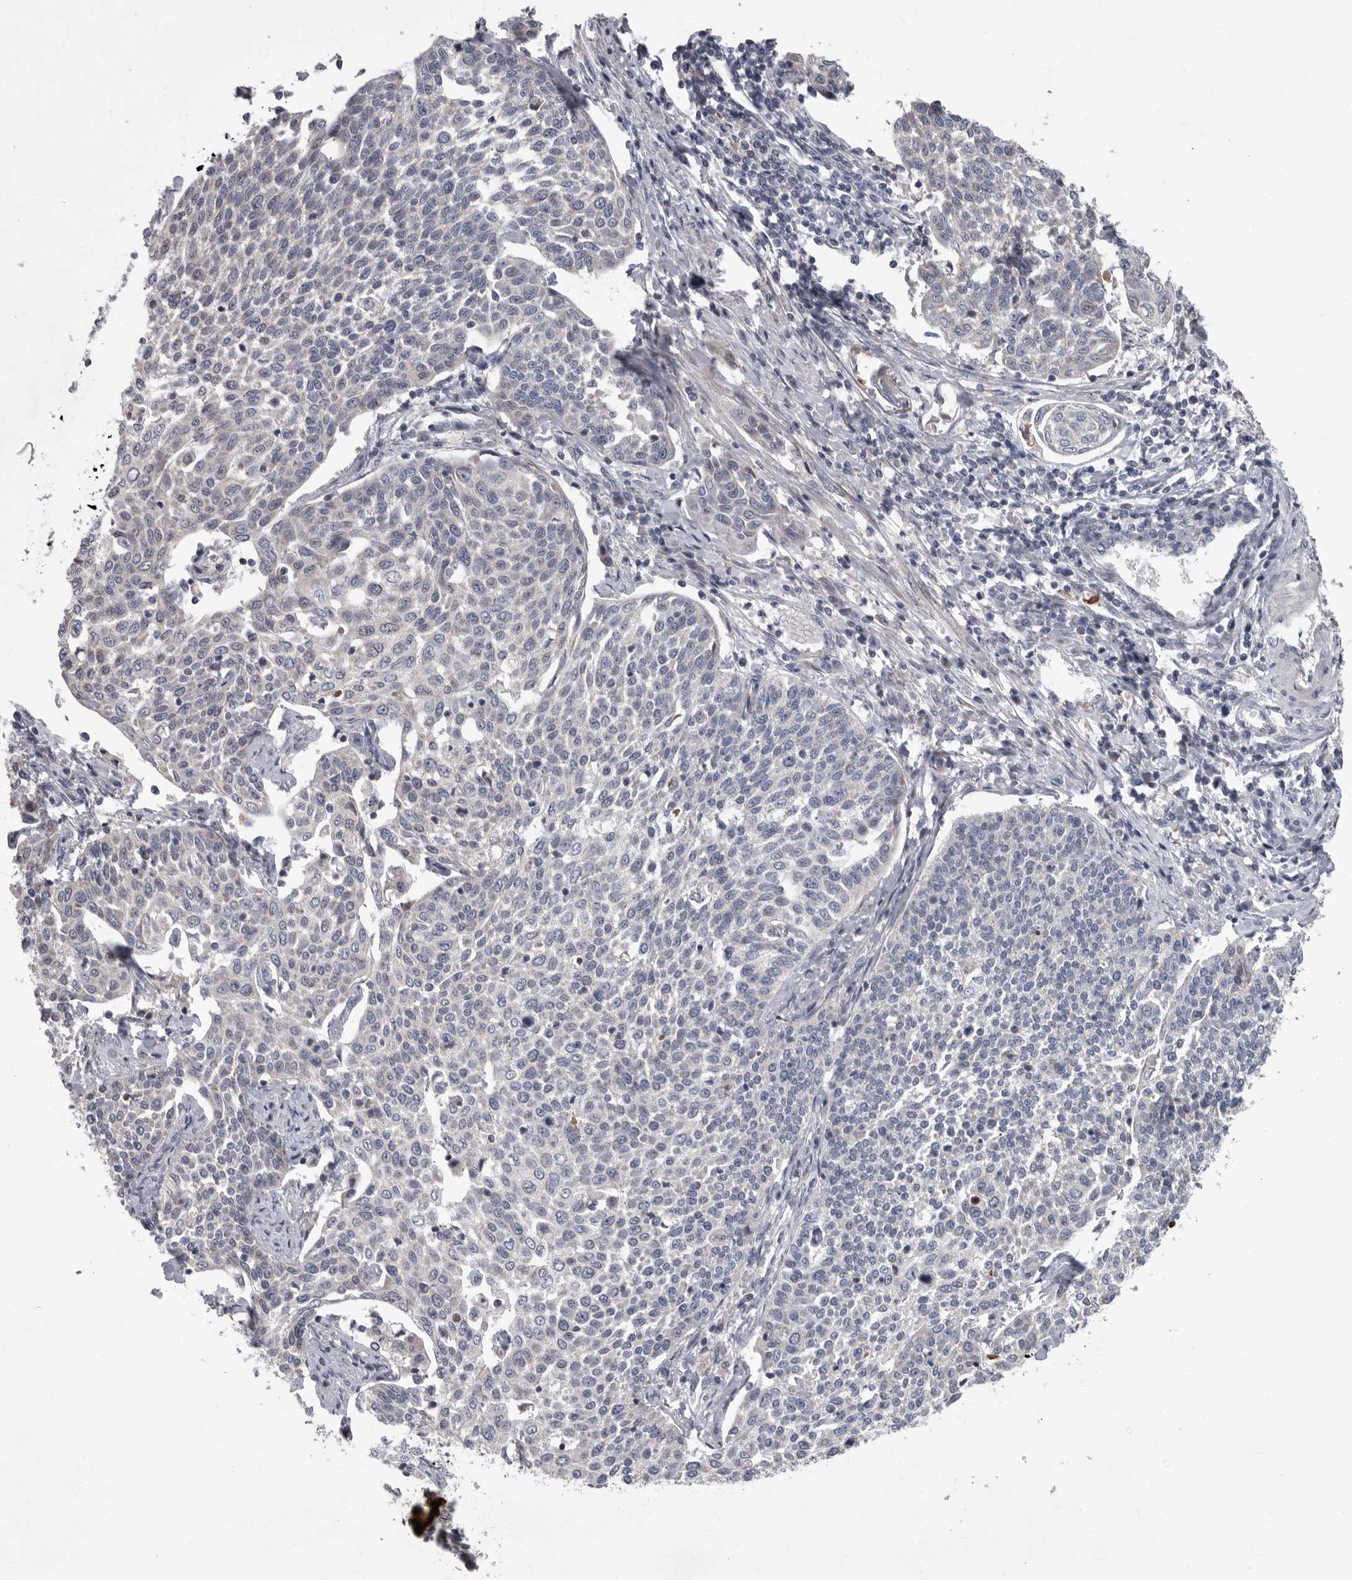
{"staining": {"intensity": "negative", "quantity": "none", "location": "none"}, "tissue": "cervical cancer", "cell_type": "Tumor cells", "image_type": "cancer", "snomed": [{"axis": "morphology", "description": "Squamous cell carcinoma, NOS"}, {"axis": "topography", "description": "Cervix"}], "caption": "A photomicrograph of human cervical squamous cell carcinoma is negative for staining in tumor cells. Nuclei are stained in blue.", "gene": "CRP", "patient": {"sex": "female", "age": 34}}